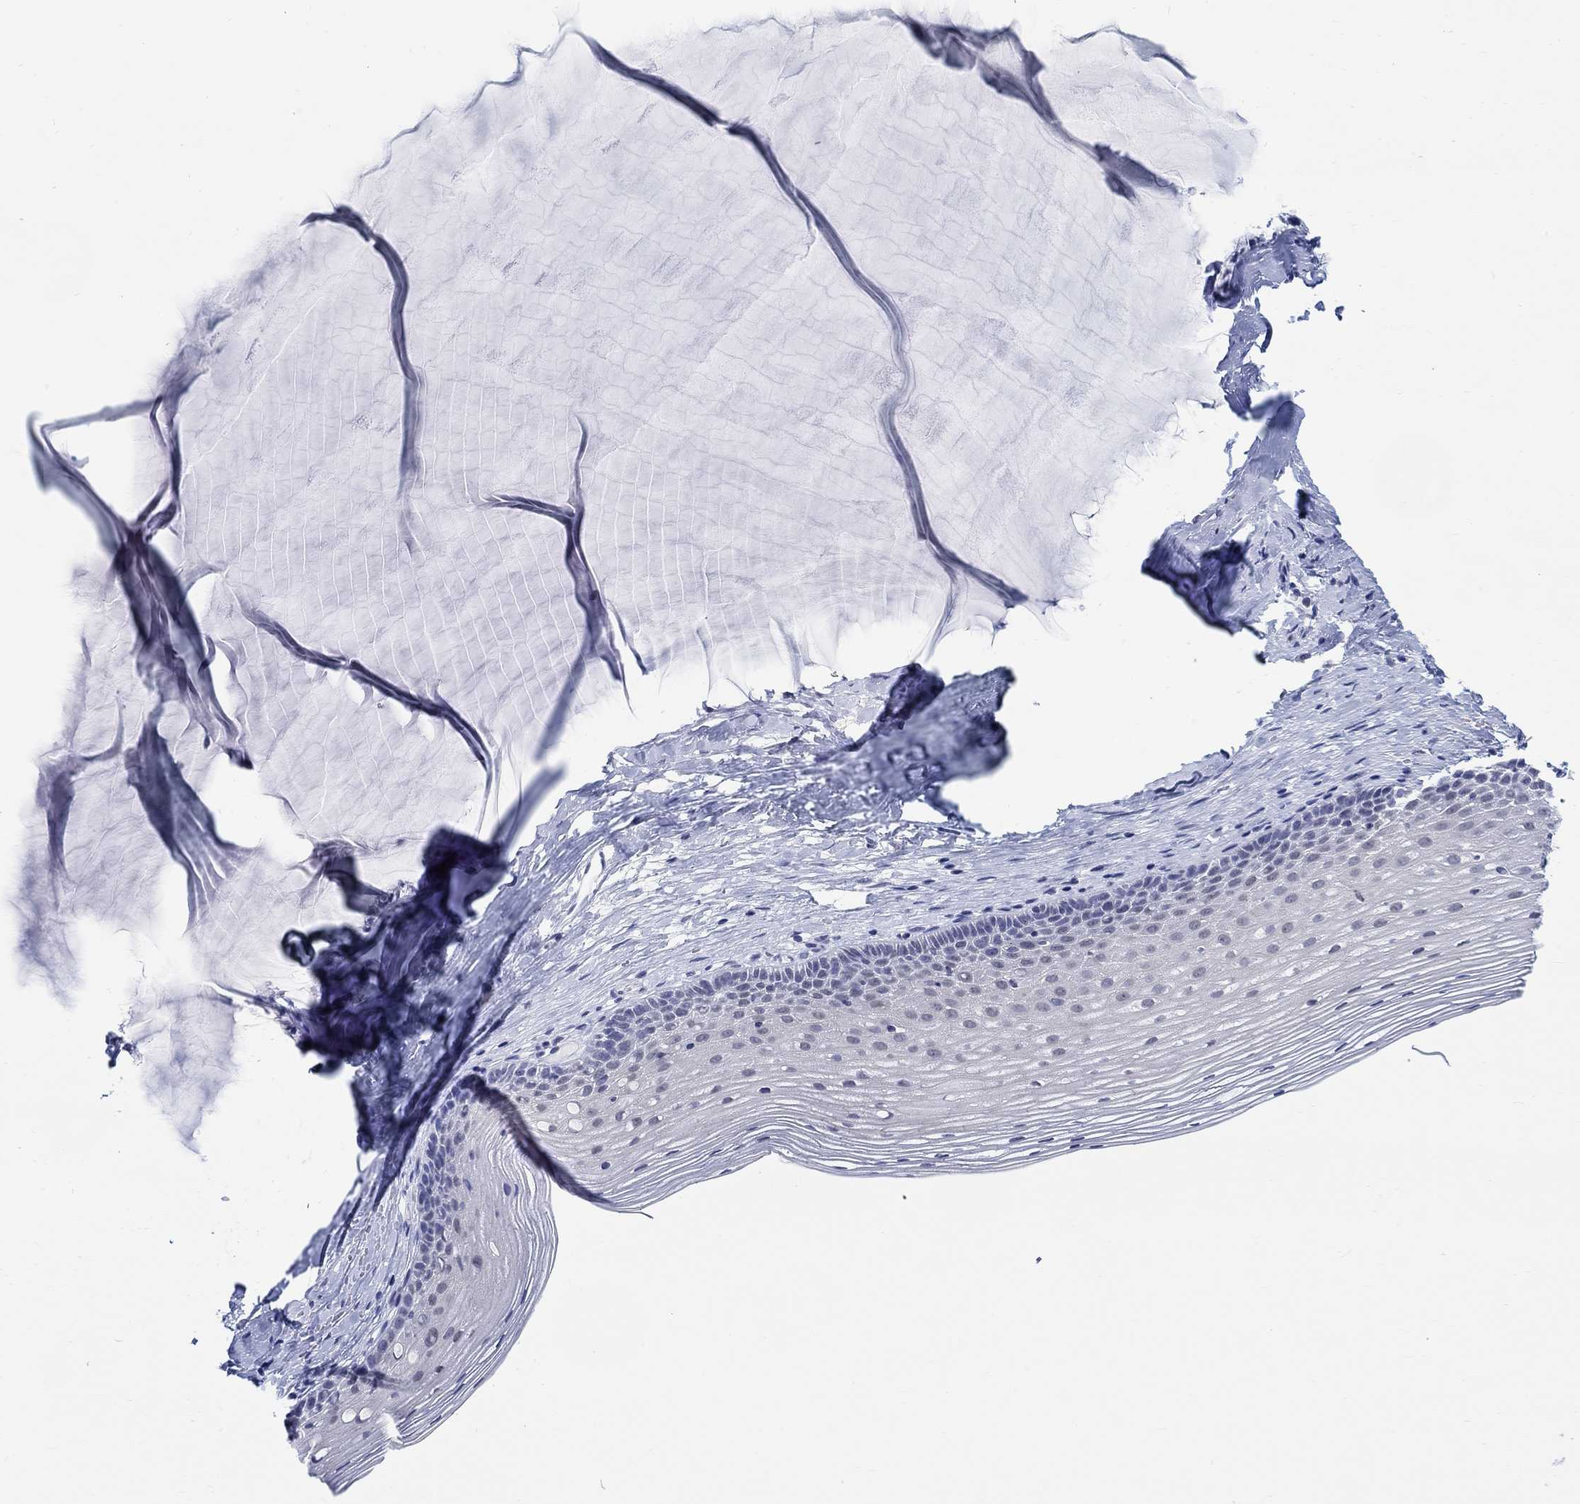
{"staining": {"intensity": "negative", "quantity": "none", "location": "none"}, "tissue": "cervix", "cell_type": "Glandular cells", "image_type": "normal", "snomed": [{"axis": "morphology", "description": "Normal tissue, NOS"}, {"axis": "topography", "description": "Cervix"}], "caption": "Protein analysis of benign cervix shows no significant expression in glandular cells. Brightfield microscopy of immunohistochemistry (IHC) stained with DAB (3,3'-diaminobenzidine) (brown) and hematoxylin (blue), captured at high magnification.", "gene": "ANKS1B", "patient": {"sex": "female", "age": 40}}